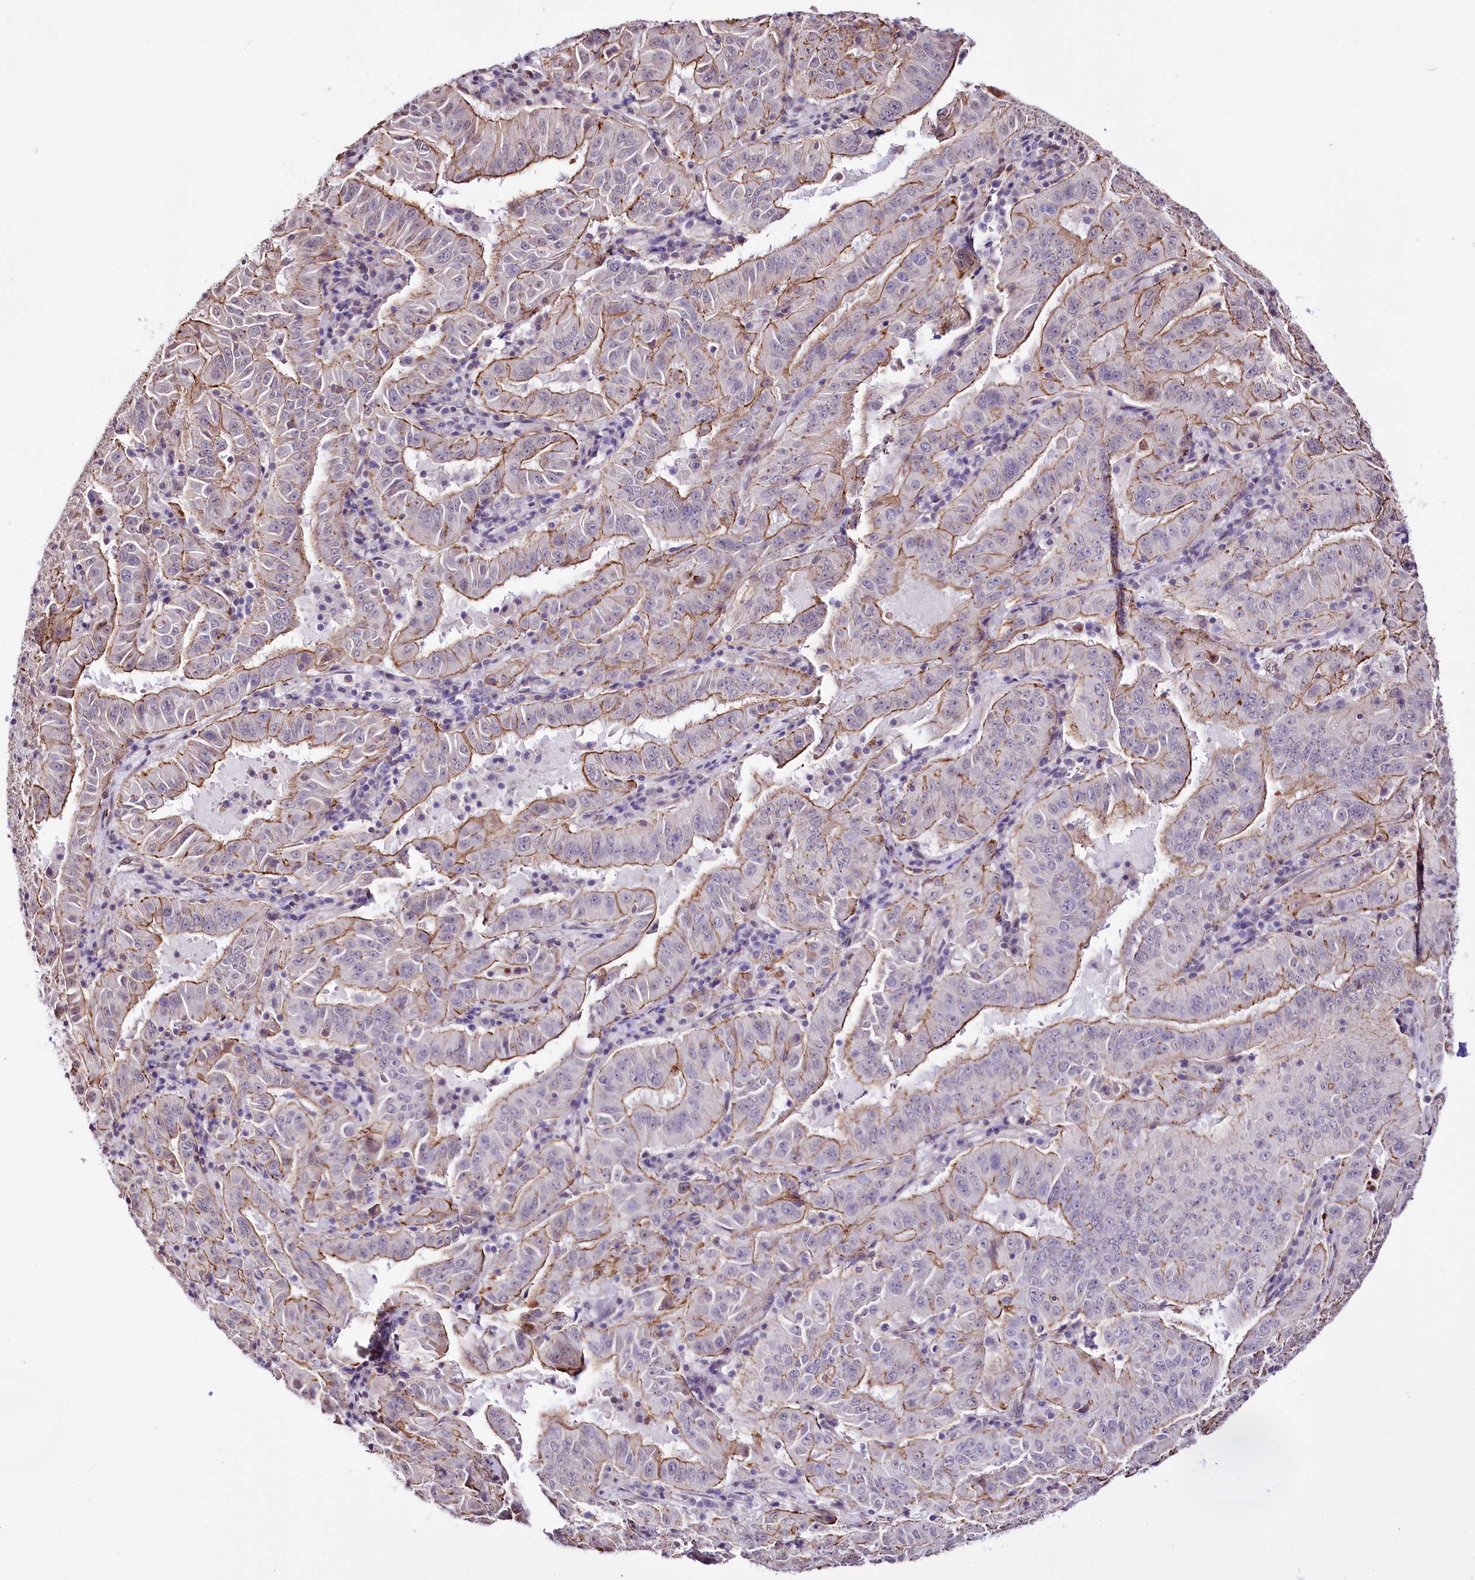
{"staining": {"intensity": "moderate", "quantity": "25%-75%", "location": "cytoplasmic/membranous"}, "tissue": "pancreatic cancer", "cell_type": "Tumor cells", "image_type": "cancer", "snomed": [{"axis": "morphology", "description": "Adenocarcinoma, NOS"}, {"axis": "topography", "description": "Pancreas"}], "caption": "An image of human pancreatic adenocarcinoma stained for a protein exhibits moderate cytoplasmic/membranous brown staining in tumor cells.", "gene": "ST7", "patient": {"sex": "male", "age": 63}}